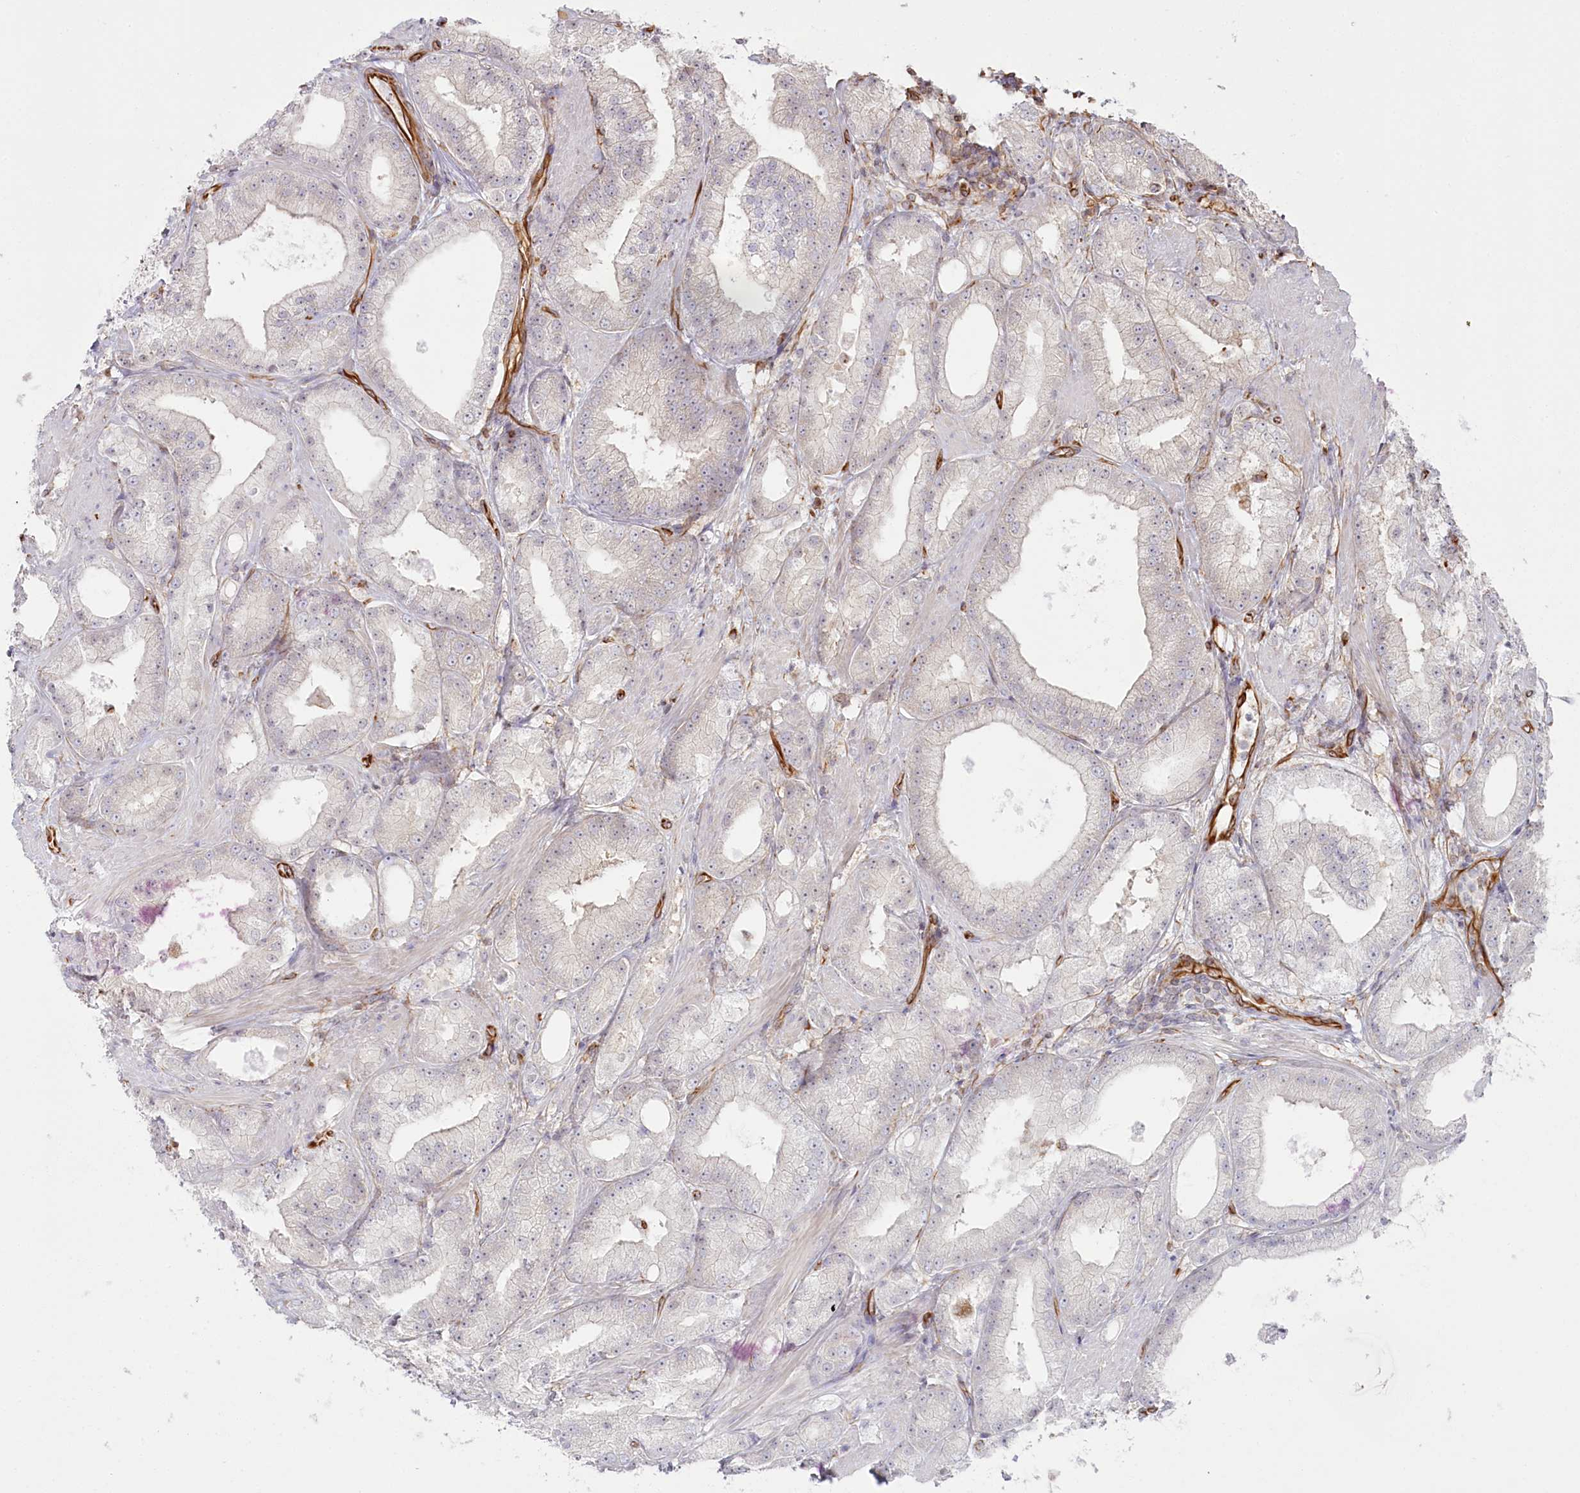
{"staining": {"intensity": "negative", "quantity": "none", "location": "none"}, "tissue": "prostate cancer", "cell_type": "Tumor cells", "image_type": "cancer", "snomed": [{"axis": "morphology", "description": "Adenocarcinoma, Low grade"}, {"axis": "topography", "description": "Prostate"}], "caption": "The image demonstrates no significant positivity in tumor cells of prostate cancer.", "gene": "TTC1", "patient": {"sex": "male", "age": 67}}